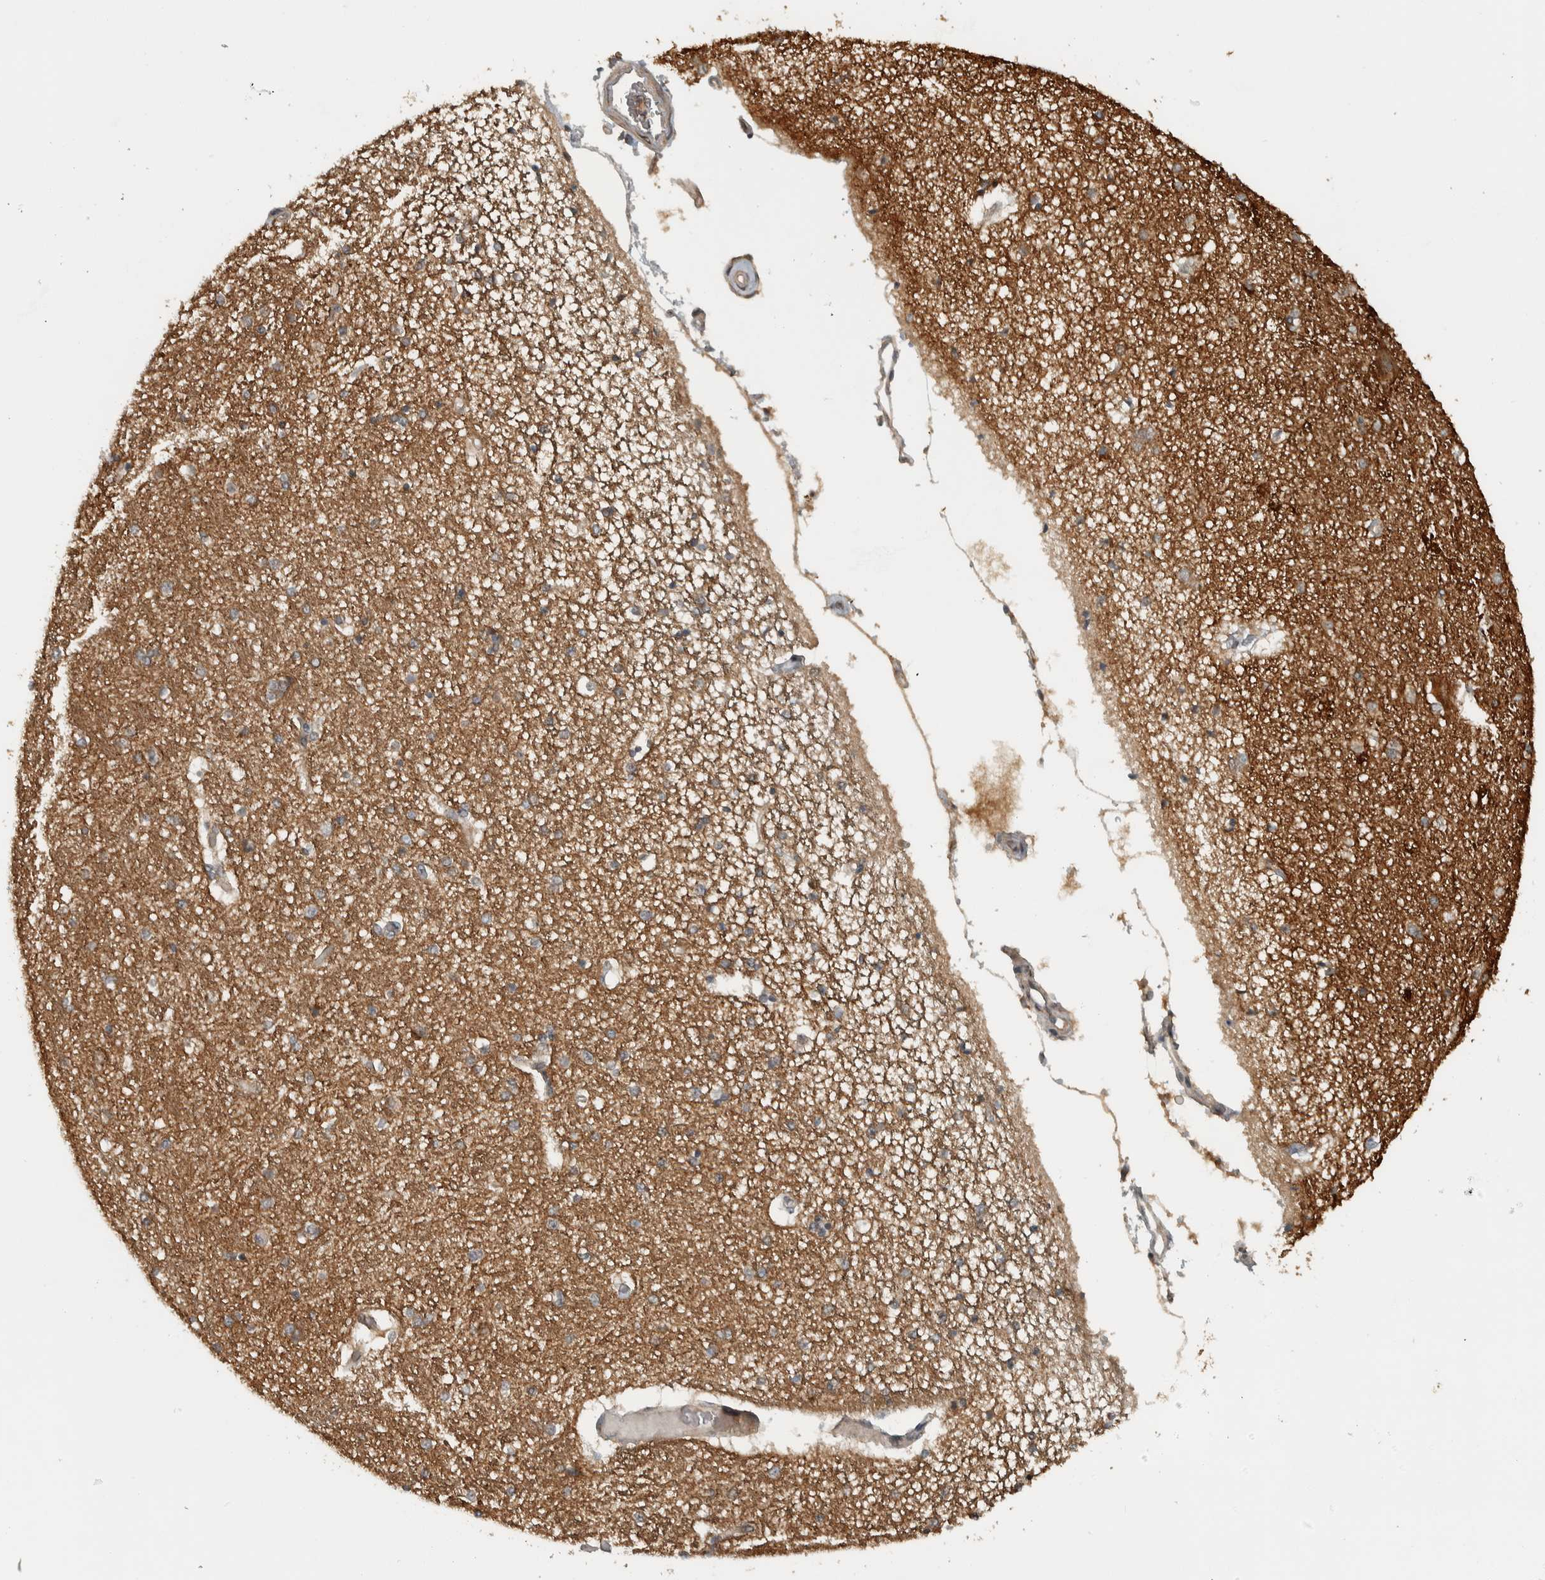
{"staining": {"intensity": "moderate", "quantity": ">75%", "location": "cytoplasmic/membranous"}, "tissue": "hippocampus", "cell_type": "Glial cells", "image_type": "normal", "snomed": [{"axis": "morphology", "description": "Normal tissue, NOS"}, {"axis": "topography", "description": "Hippocampus"}], "caption": "IHC (DAB (3,3'-diaminobenzidine)) staining of unremarkable human hippocampus shows moderate cytoplasmic/membranous protein positivity in approximately >75% of glial cells.", "gene": "NAPG", "patient": {"sex": "female", "age": 54}}